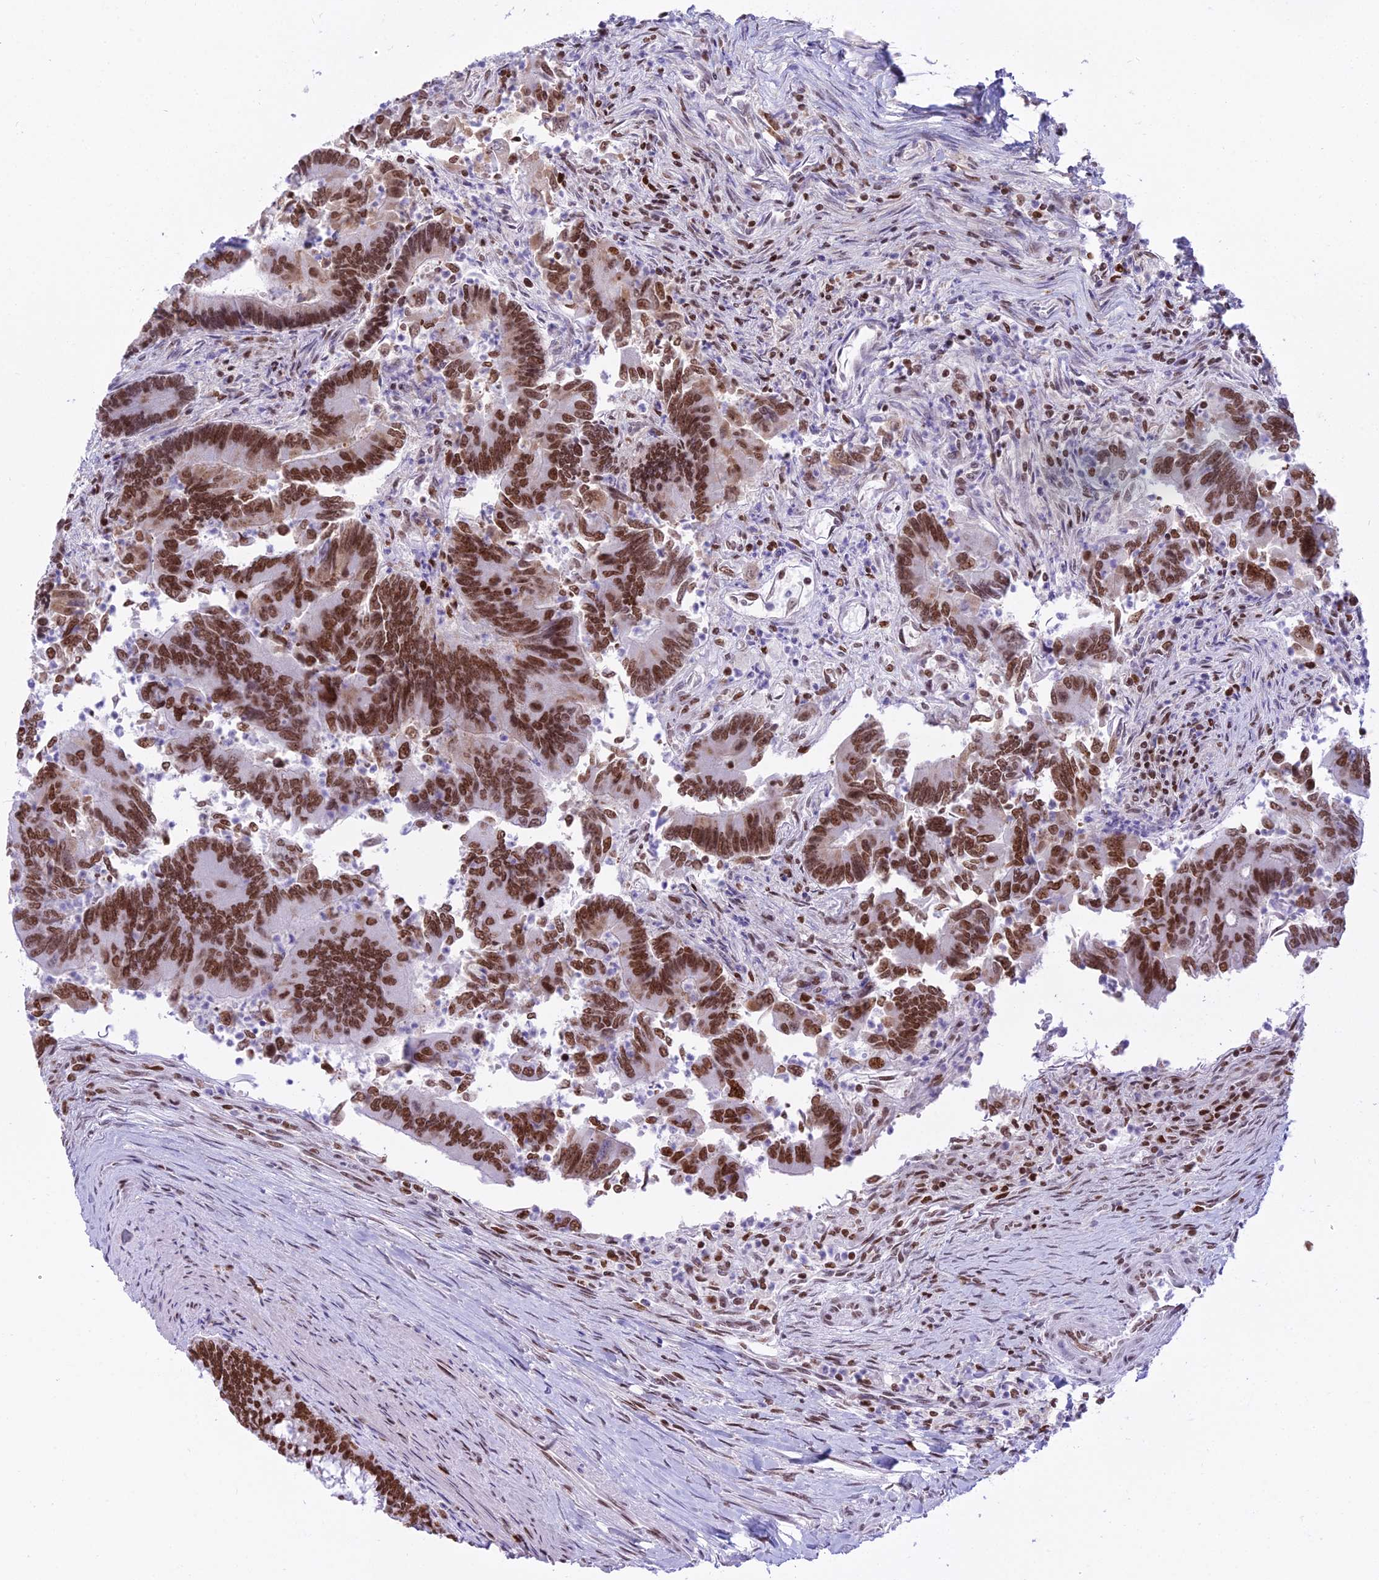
{"staining": {"intensity": "strong", "quantity": ">75%", "location": "nuclear"}, "tissue": "colorectal cancer", "cell_type": "Tumor cells", "image_type": "cancer", "snomed": [{"axis": "morphology", "description": "Adenocarcinoma, NOS"}, {"axis": "topography", "description": "Colon"}], "caption": "This photomicrograph reveals immunohistochemistry staining of colorectal cancer (adenocarcinoma), with high strong nuclear staining in approximately >75% of tumor cells.", "gene": "PARP1", "patient": {"sex": "female", "age": 67}}